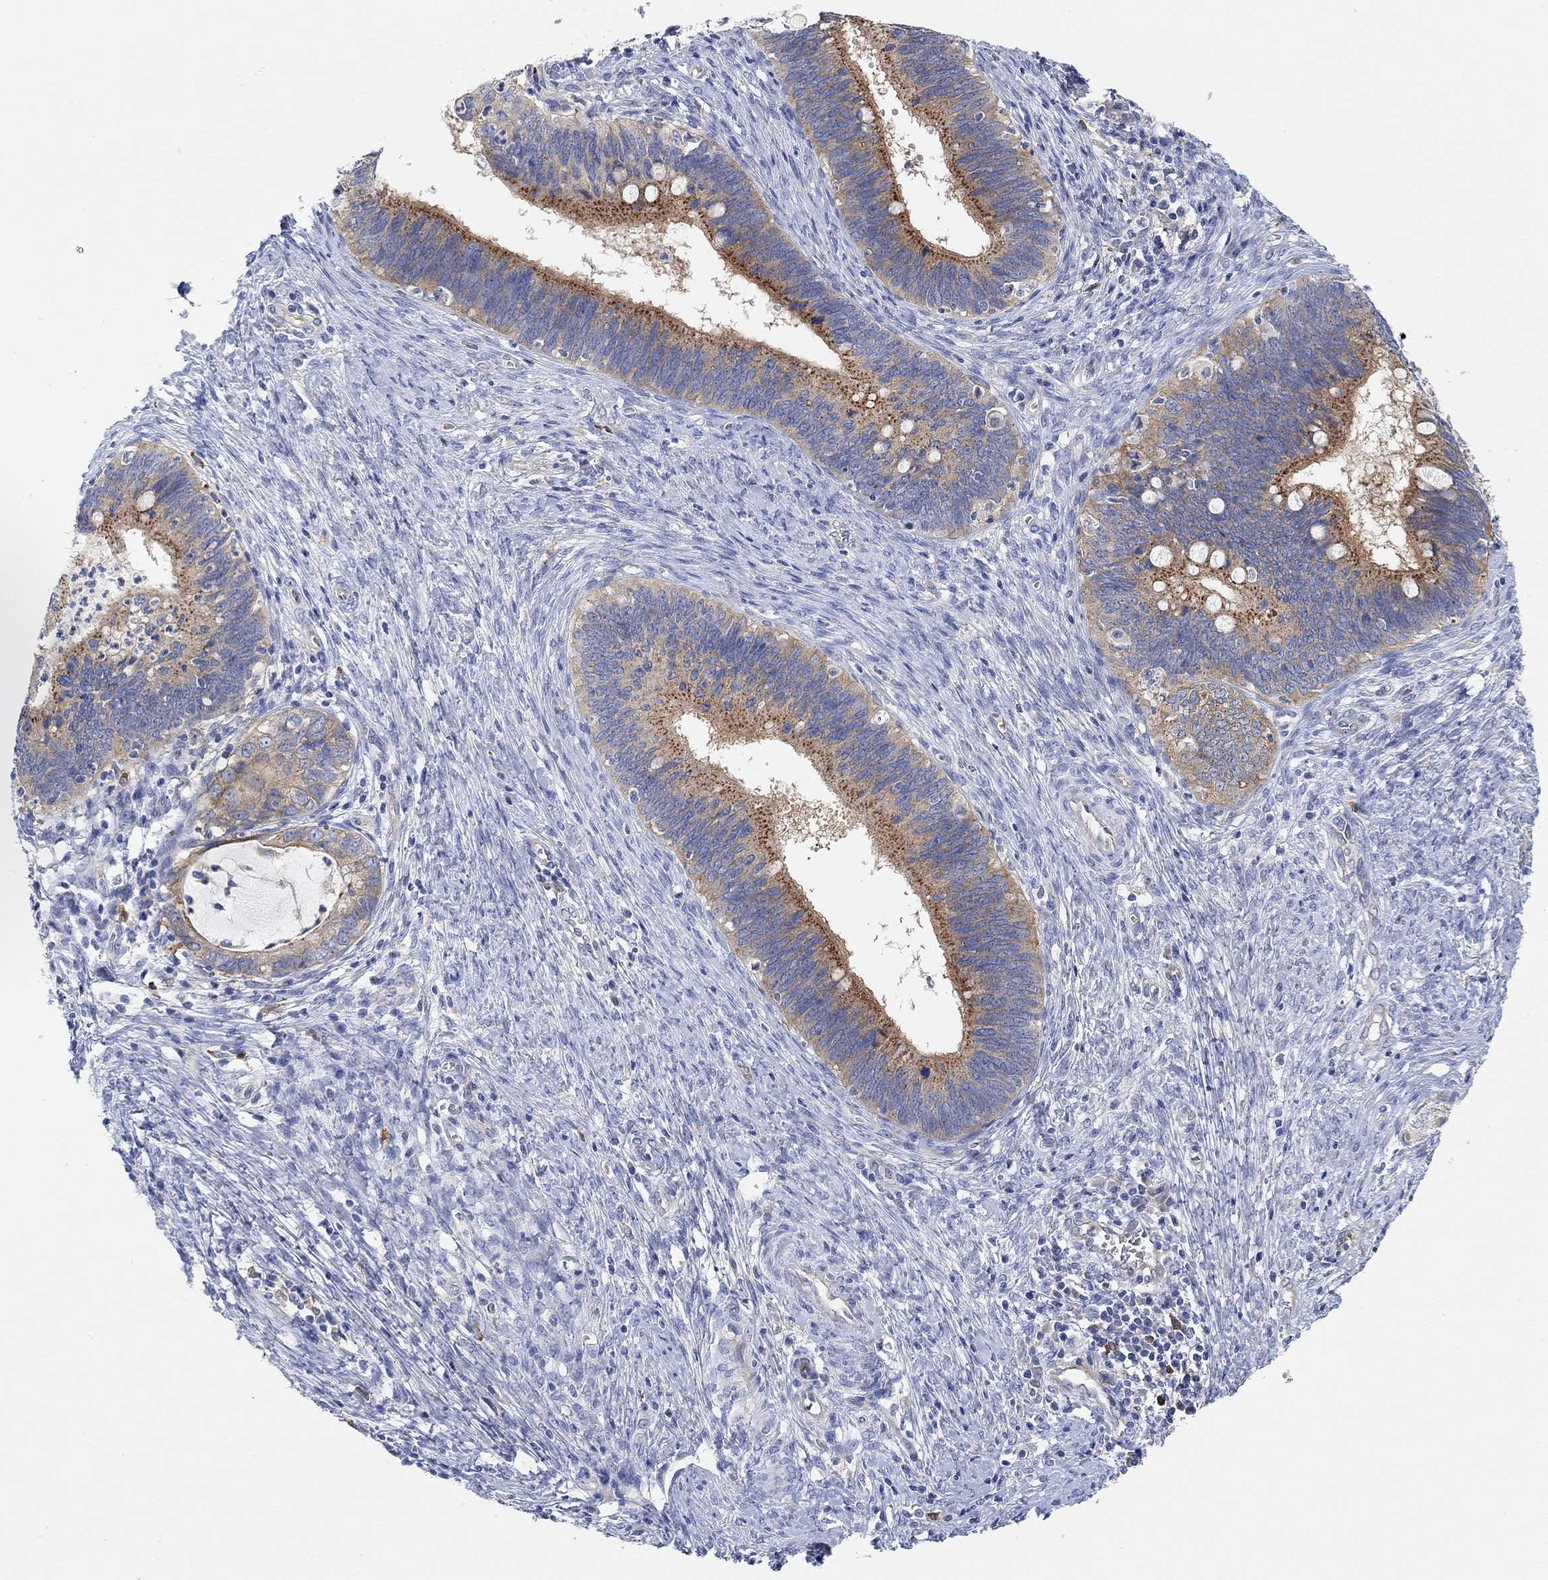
{"staining": {"intensity": "strong", "quantity": "25%-75%", "location": "cytoplasmic/membranous"}, "tissue": "cervical cancer", "cell_type": "Tumor cells", "image_type": "cancer", "snomed": [{"axis": "morphology", "description": "Adenocarcinoma, NOS"}, {"axis": "topography", "description": "Cervix"}], "caption": "A photomicrograph of human cervical cancer stained for a protein displays strong cytoplasmic/membranous brown staining in tumor cells. (brown staining indicates protein expression, while blue staining denotes nuclei).", "gene": "RGS1", "patient": {"sex": "female", "age": 42}}